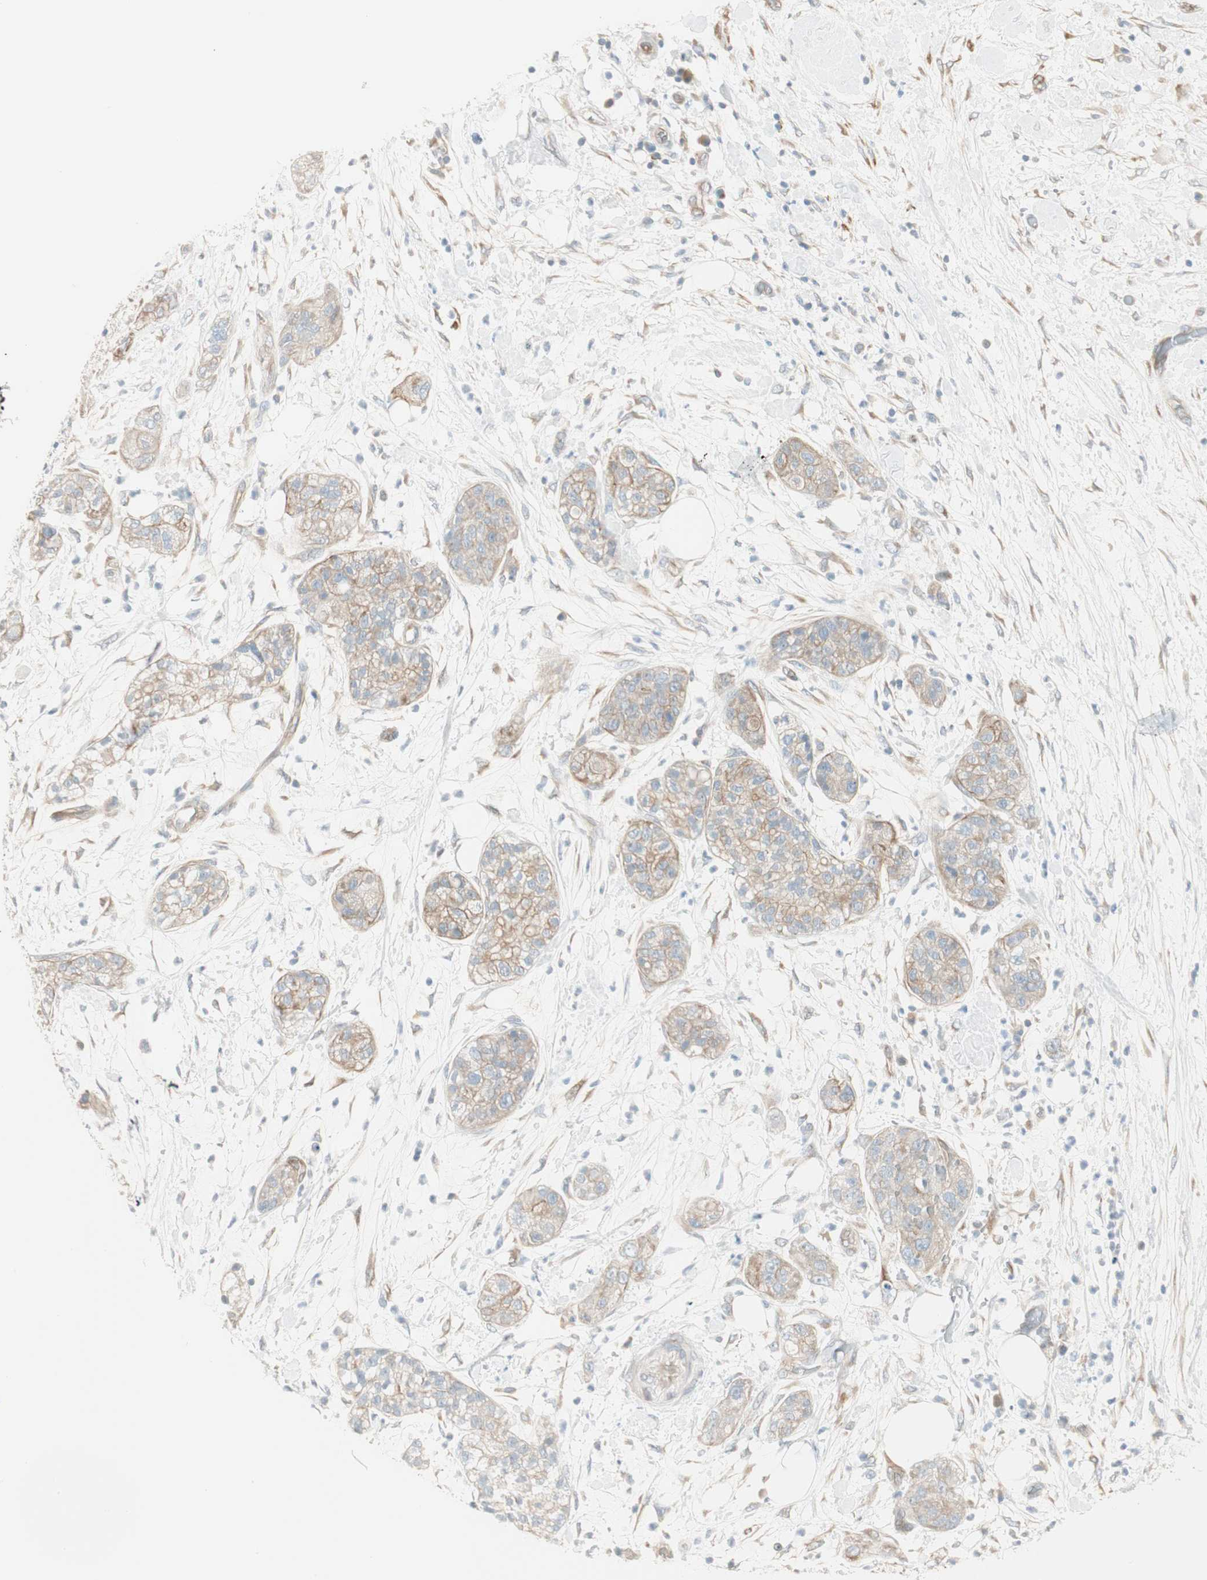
{"staining": {"intensity": "weak", "quantity": ">75%", "location": "cytoplasmic/membranous"}, "tissue": "pancreatic cancer", "cell_type": "Tumor cells", "image_type": "cancer", "snomed": [{"axis": "morphology", "description": "Adenocarcinoma, NOS"}, {"axis": "topography", "description": "Pancreas"}], "caption": "An image of pancreatic cancer stained for a protein demonstrates weak cytoplasmic/membranous brown staining in tumor cells. The staining is performed using DAB brown chromogen to label protein expression. The nuclei are counter-stained blue using hematoxylin.", "gene": "CDK3", "patient": {"sex": "female", "age": 78}}